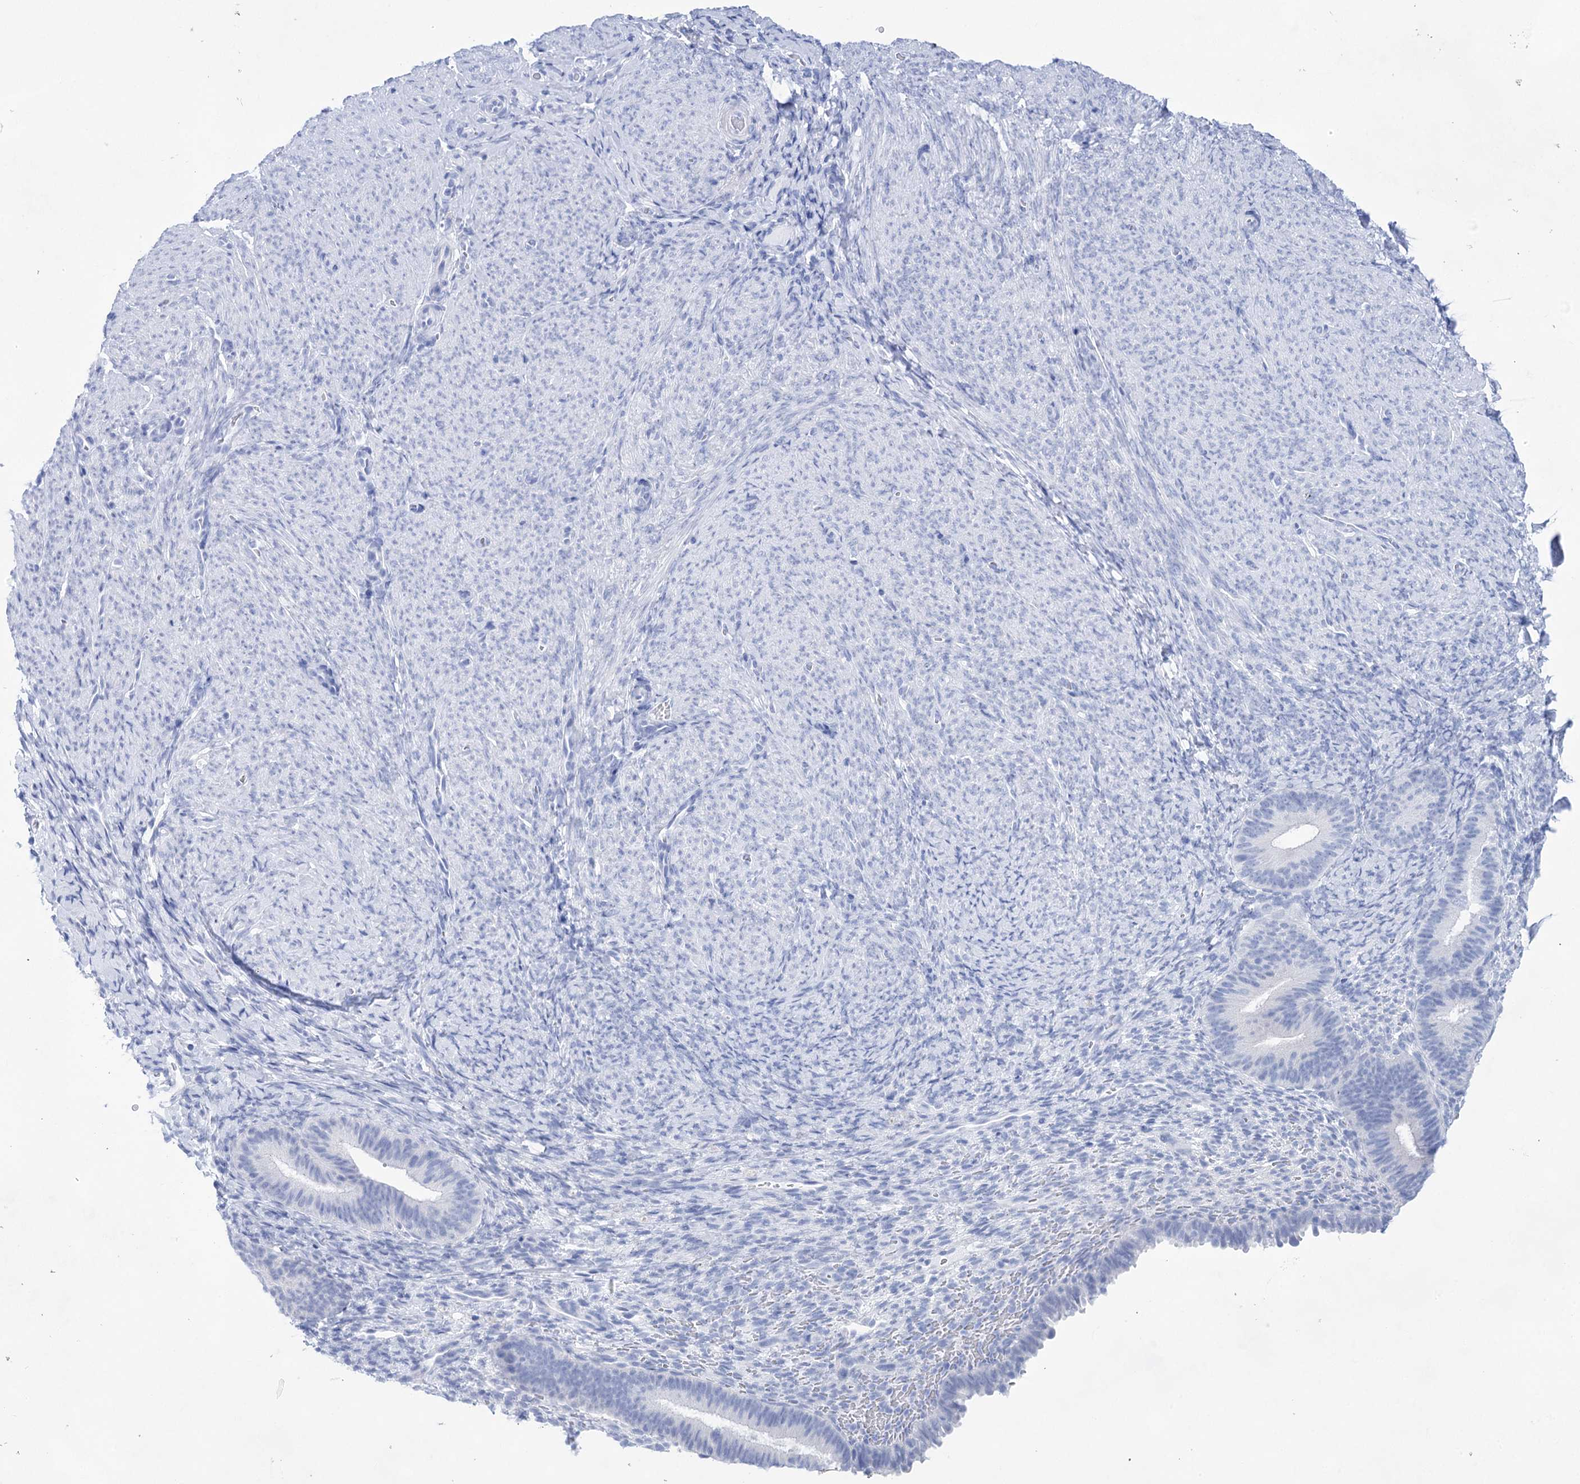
{"staining": {"intensity": "negative", "quantity": "none", "location": "none"}, "tissue": "endometrium", "cell_type": "Cells in endometrial stroma", "image_type": "normal", "snomed": [{"axis": "morphology", "description": "Normal tissue, NOS"}, {"axis": "topography", "description": "Endometrium"}], "caption": "The immunohistochemistry photomicrograph has no significant positivity in cells in endometrial stroma of endometrium.", "gene": "LALBA", "patient": {"sex": "female", "age": 65}}